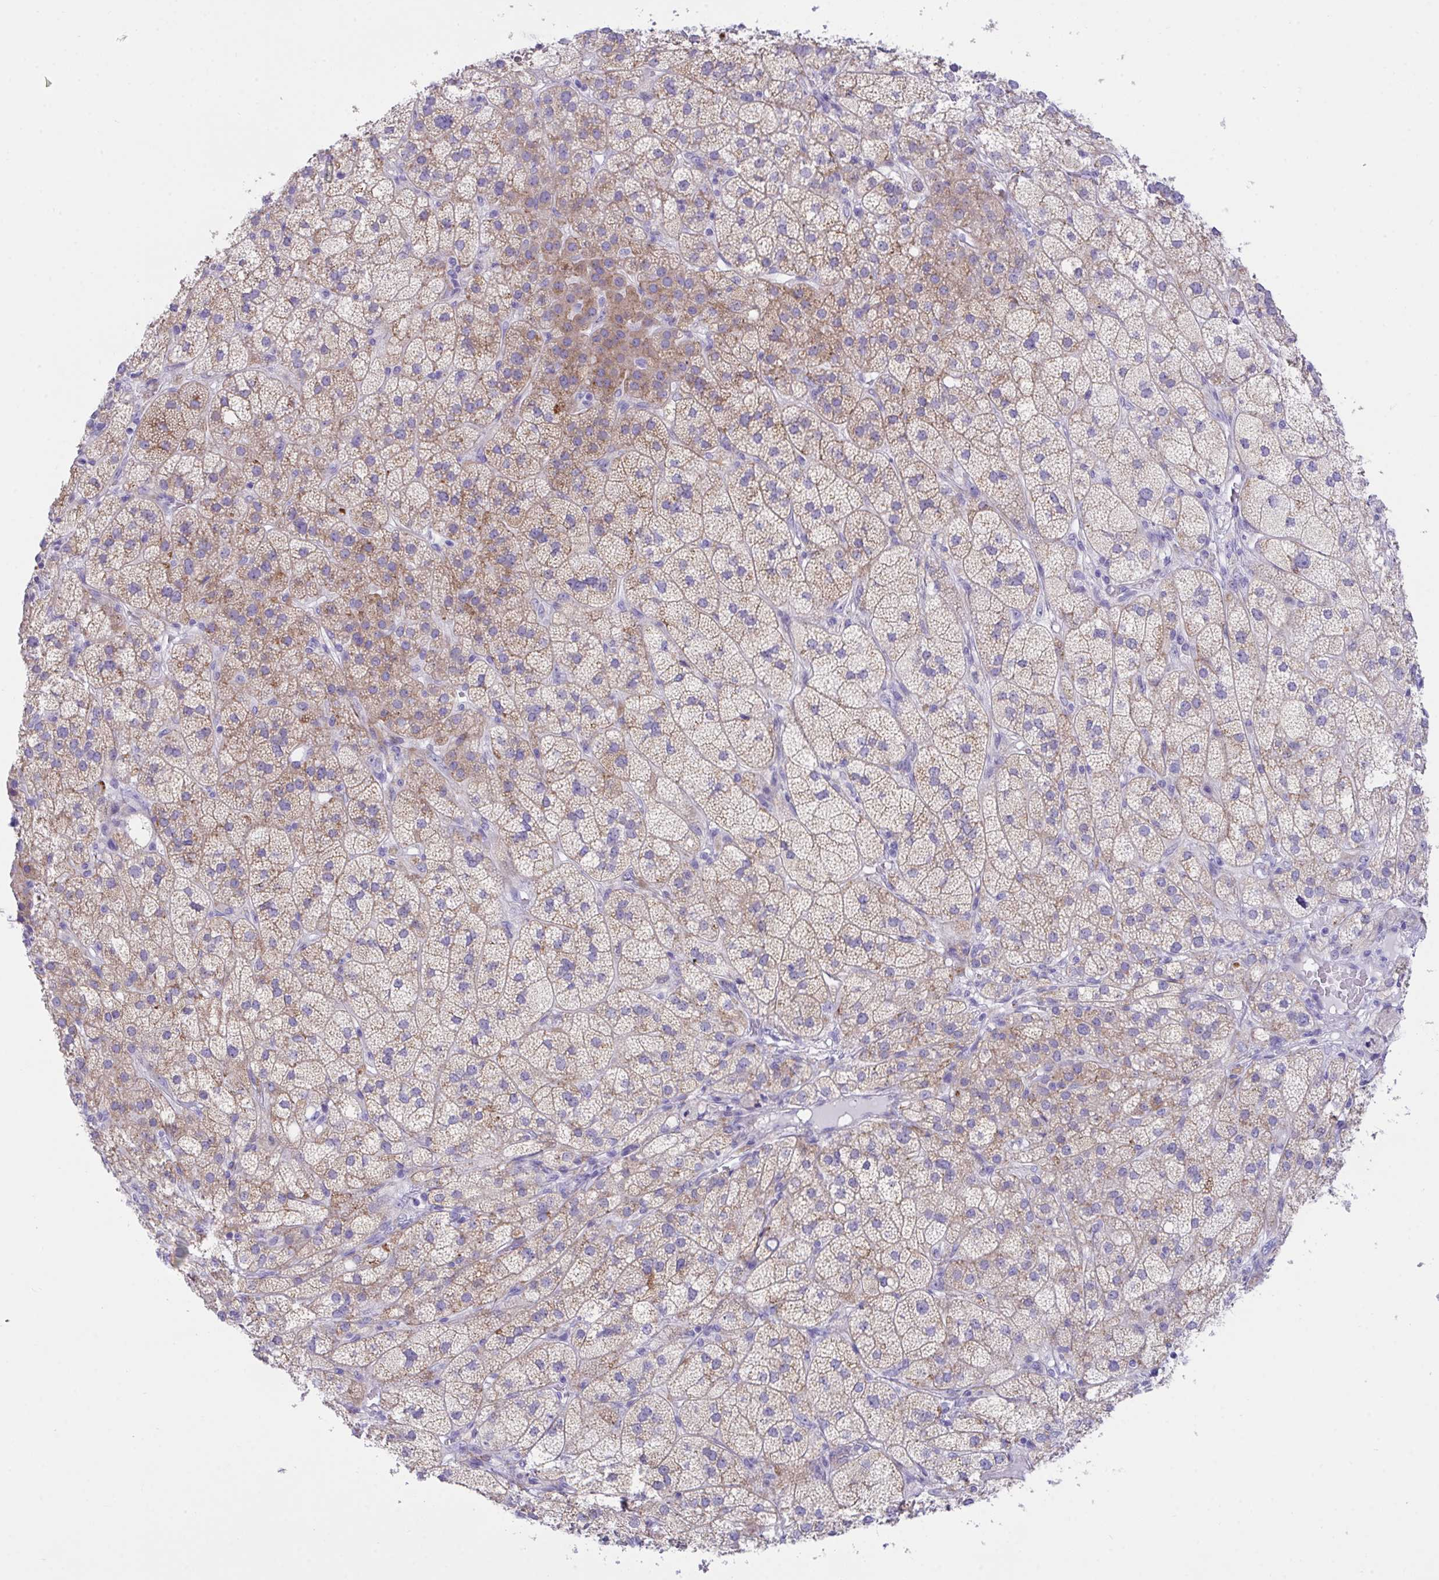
{"staining": {"intensity": "moderate", "quantity": "25%-75%", "location": "cytoplasmic/membranous"}, "tissue": "adrenal gland", "cell_type": "Glandular cells", "image_type": "normal", "snomed": [{"axis": "morphology", "description": "Normal tissue, NOS"}, {"axis": "topography", "description": "Adrenal gland"}], "caption": "An immunohistochemistry photomicrograph of unremarkable tissue is shown. Protein staining in brown shows moderate cytoplasmic/membranous positivity in adrenal gland within glandular cells. The protein is shown in brown color, while the nuclei are stained blue.", "gene": "TMEM106B", "patient": {"sex": "female", "age": 60}}